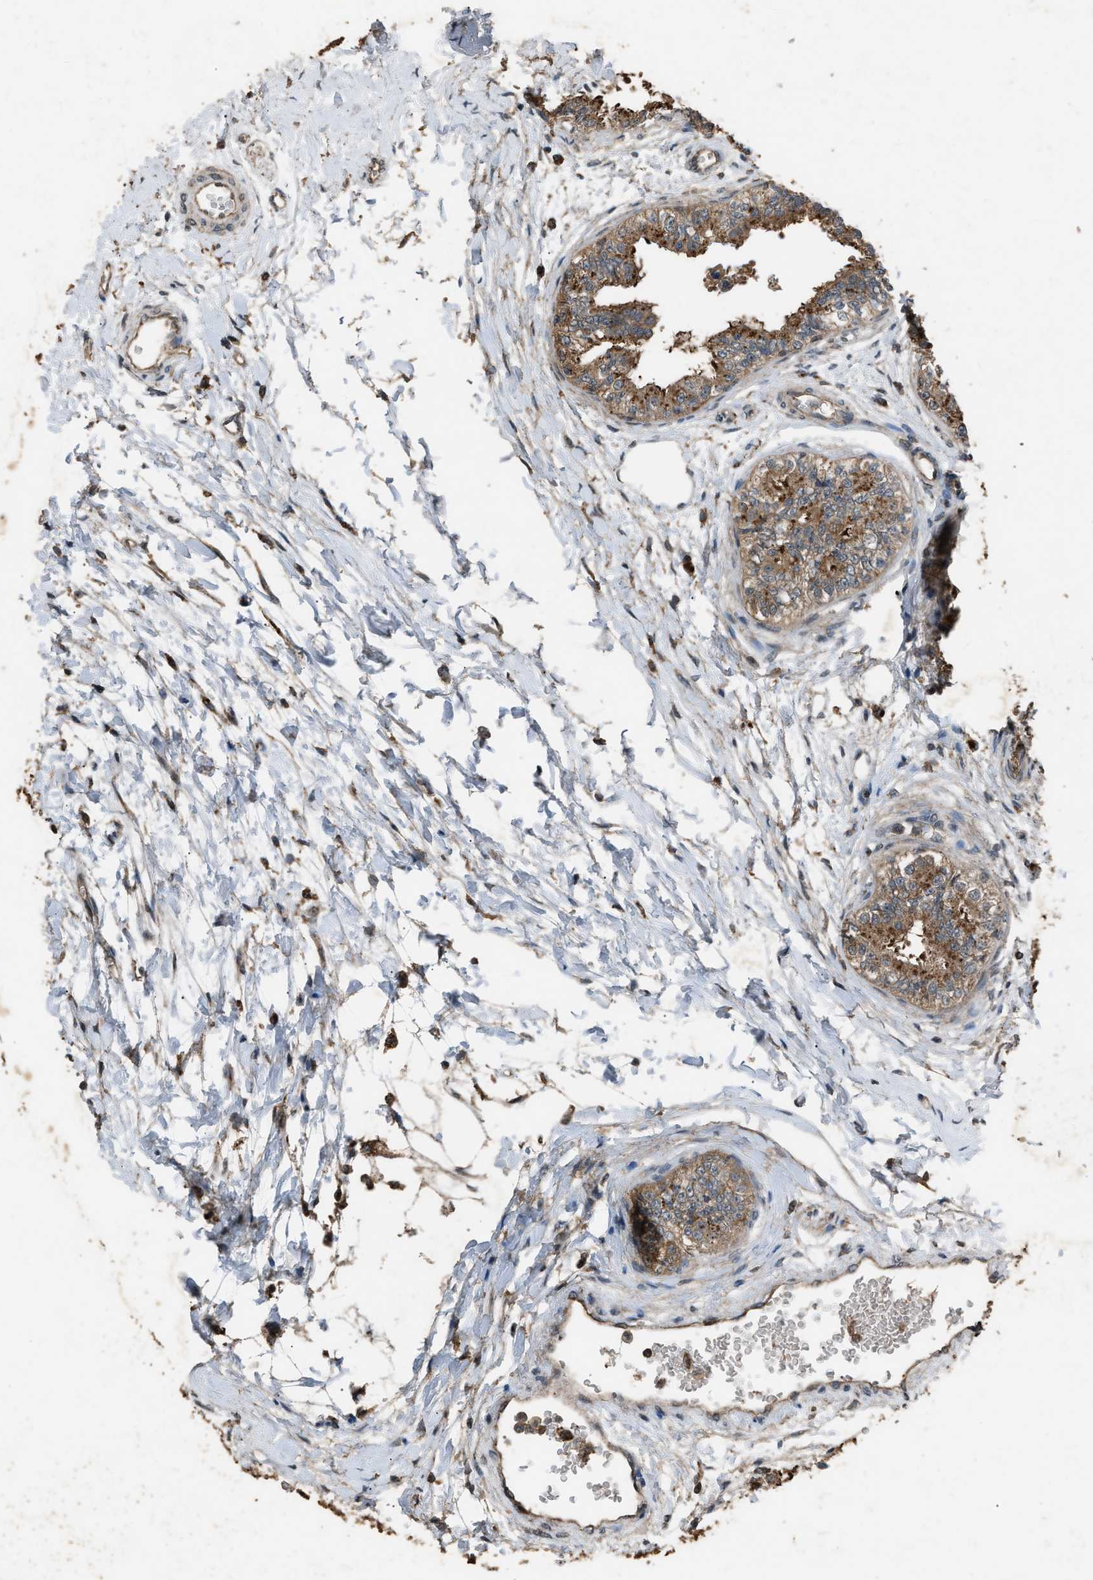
{"staining": {"intensity": "moderate", "quantity": ">75%", "location": "cytoplasmic/membranous"}, "tissue": "epididymis", "cell_type": "Glandular cells", "image_type": "normal", "snomed": [{"axis": "morphology", "description": "Normal tissue, NOS"}, {"axis": "morphology", "description": "Adenocarcinoma, metastatic, NOS"}, {"axis": "topography", "description": "Testis"}, {"axis": "topography", "description": "Epididymis"}], "caption": "This image demonstrates benign epididymis stained with immunohistochemistry to label a protein in brown. The cytoplasmic/membranous of glandular cells show moderate positivity for the protein. Nuclei are counter-stained blue.", "gene": "PSMD1", "patient": {"sex": "male", "age": 26}}